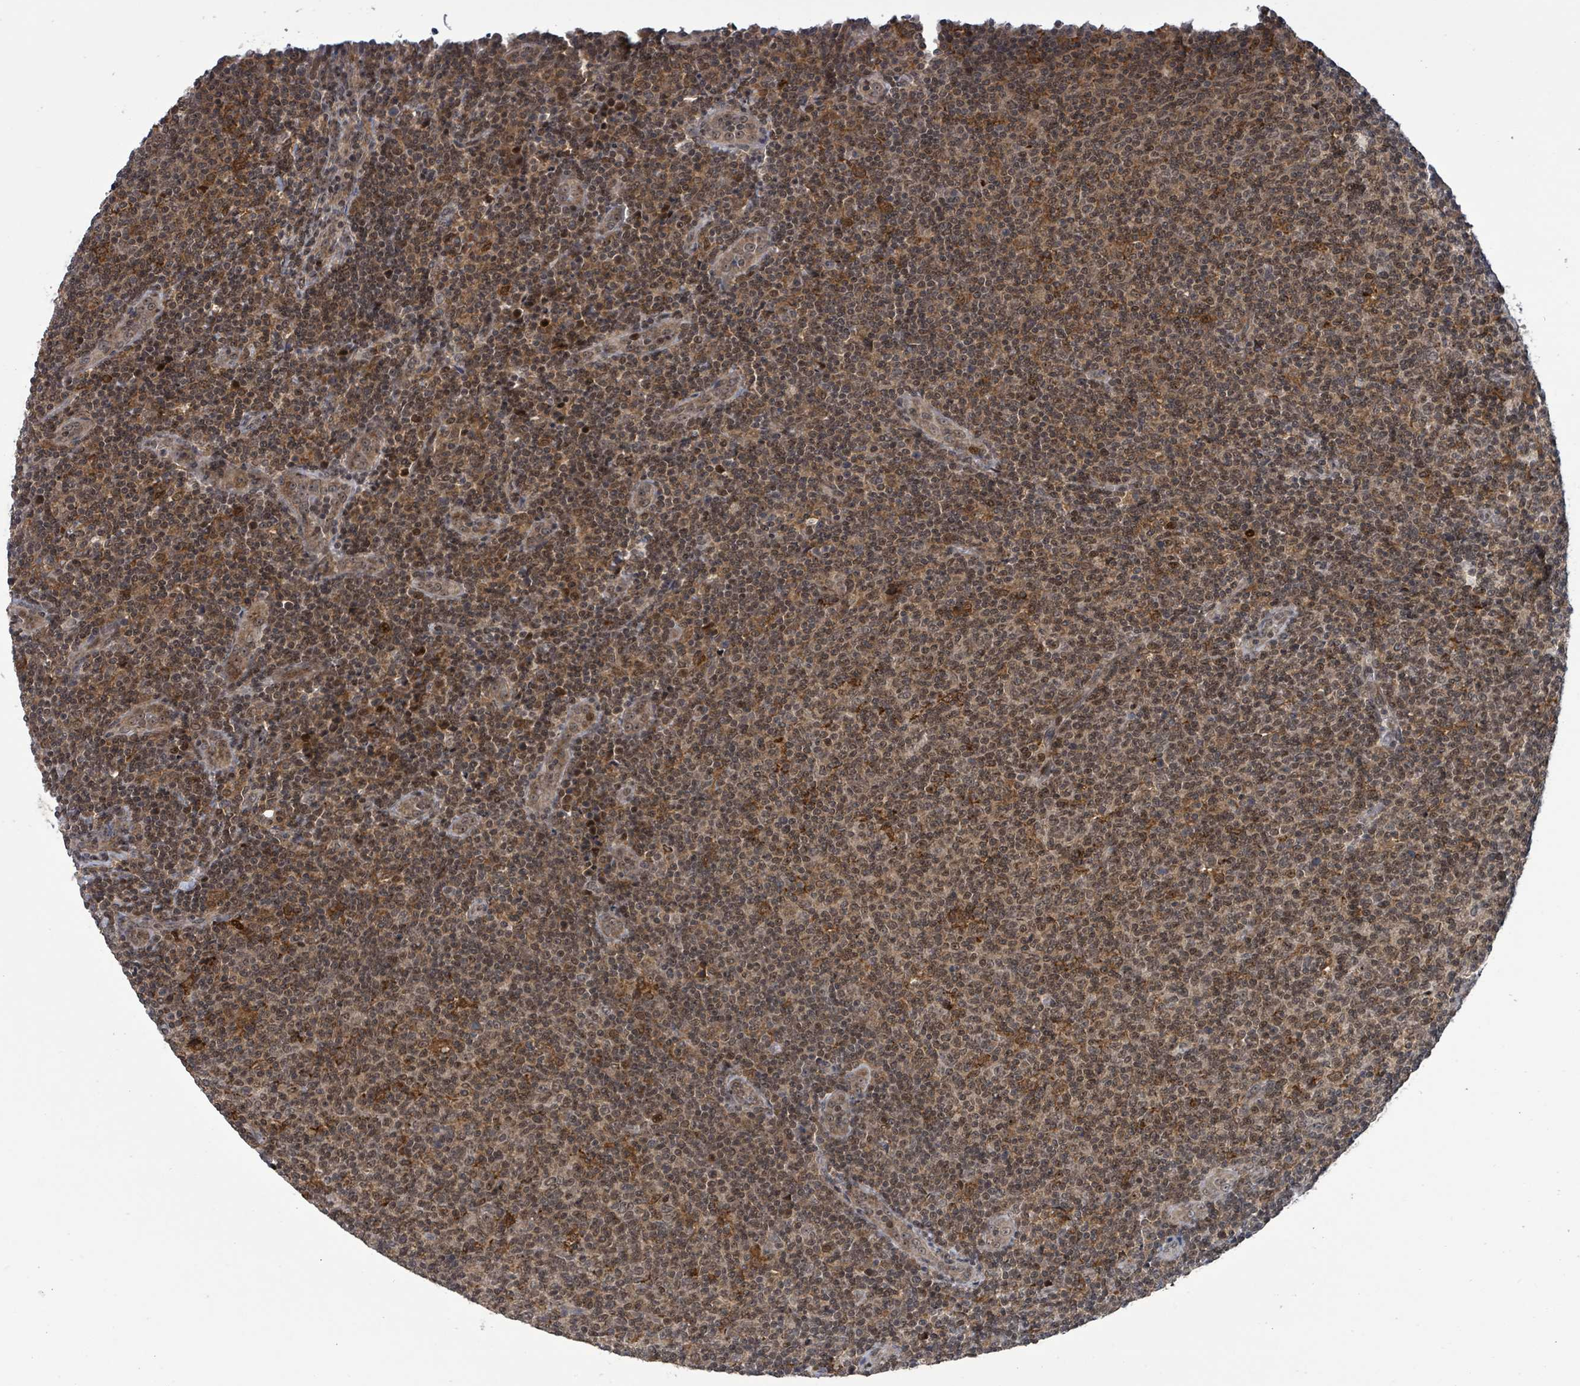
{"staining": {"intensity": "moderate", "quantity": ">75%", "location": "cytoplasmic/membranous,nuclear"}, "tissue": "lymphoma", "cell_type": "Tumor cells", "image_type": "cancer", "snomed": [{"axis": "morphology", "description": "Malignant lymphoma, non-Hodgkin's type, Low grade"}, {"axis": "topography", "description": "Lymph node"}], "caption": "This is a photomicrograph of IHC staining of lymphoma, which shows moderate expression in the cytoplasmic/membranous and nuclear of tumor cells.", "gene": "FBXO6", "patient": {"sex": "male", "age": 66}}